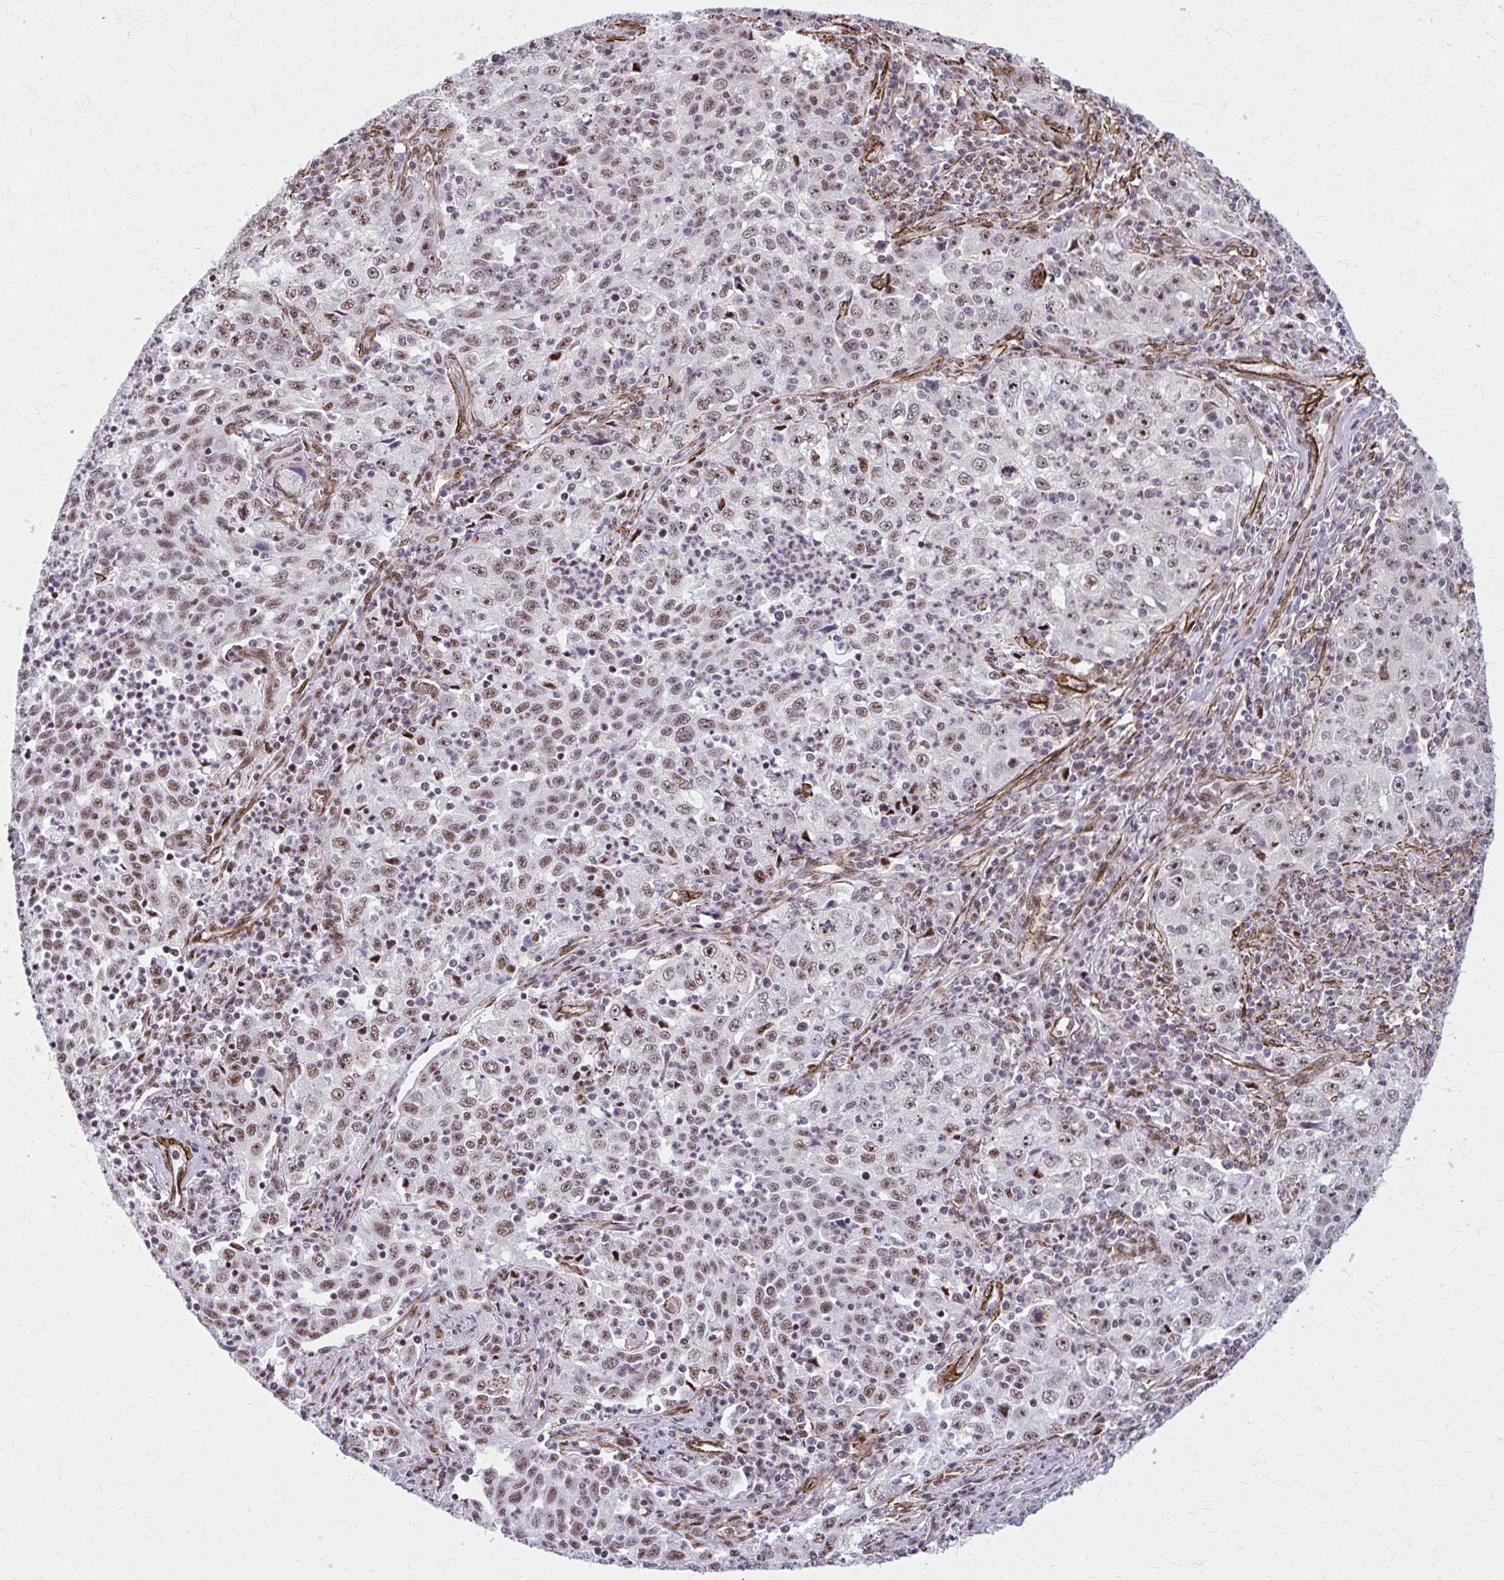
{"staining": {"intensity": "moderate", "quantity": ">75%", "location": "nuclear"}, "tissue": "lung cancer", "cell_type": "Tumor cells", "image_type": "cancer", "snomed": [{"axis": "morphology", "description": "Squamous cell carcinoma, NOS"}, {"axis": "topography", "description": "Lung"}], "caption": "Squamous cell carcinoma (lung) tissue demonstrates moderate nuclear staining in about >75% of tumor cells", "gene": "NRBF2", "patient": {"sex": "male", "age": 71}}